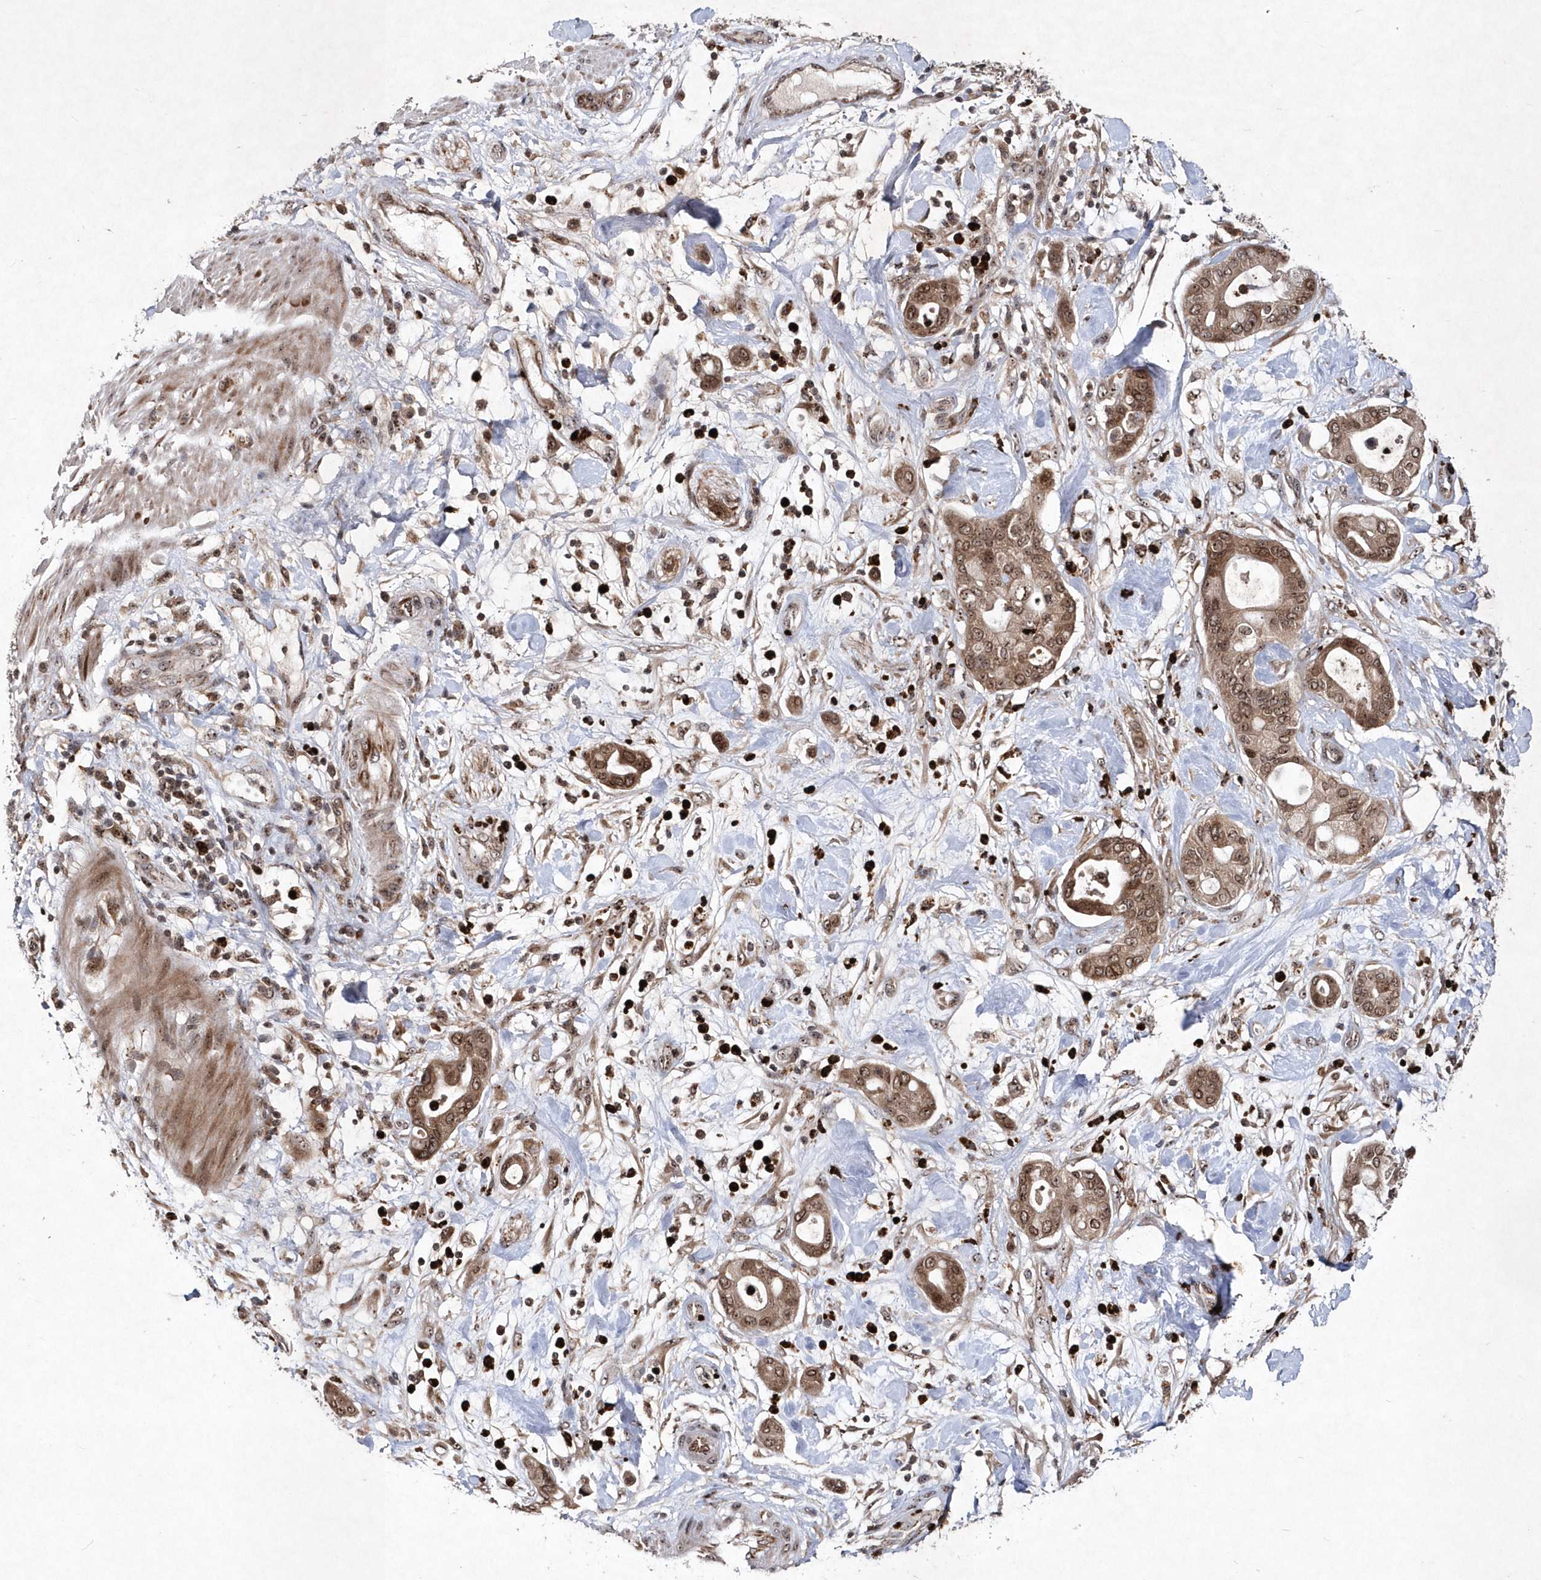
{"staining": {"intensity": "moderate", "quantity": ">75%", "location": "cytoplasmic/membranous,nuclear"}, "tissue": "pancreatic cancer", "cell_type": "Tumor cells", "image_type": "cancer", "snomed": [{"axis": "morphology", "description": "Adenocarcinoma, NOS"}, {"axis": "morphology", "description": "Adenocarcinoma, metastatic, NOS"}, {"axis": "topography", "description": "Lymph node"}, {"axis": "topography", "description": "Pancreas"}, {"axis": "topography", "description": "Duodenum"}], "caption": "There is medium levels of moderate cytoplasmic/membranous and nuclear positivity in tumor cells of metastatic adenocarcinoma (pancreatic), as demonstrated by immunohistochemical staining (brown color).", "gene": "SOWAHB", "patient": {"sex": "female", "age": 64}}